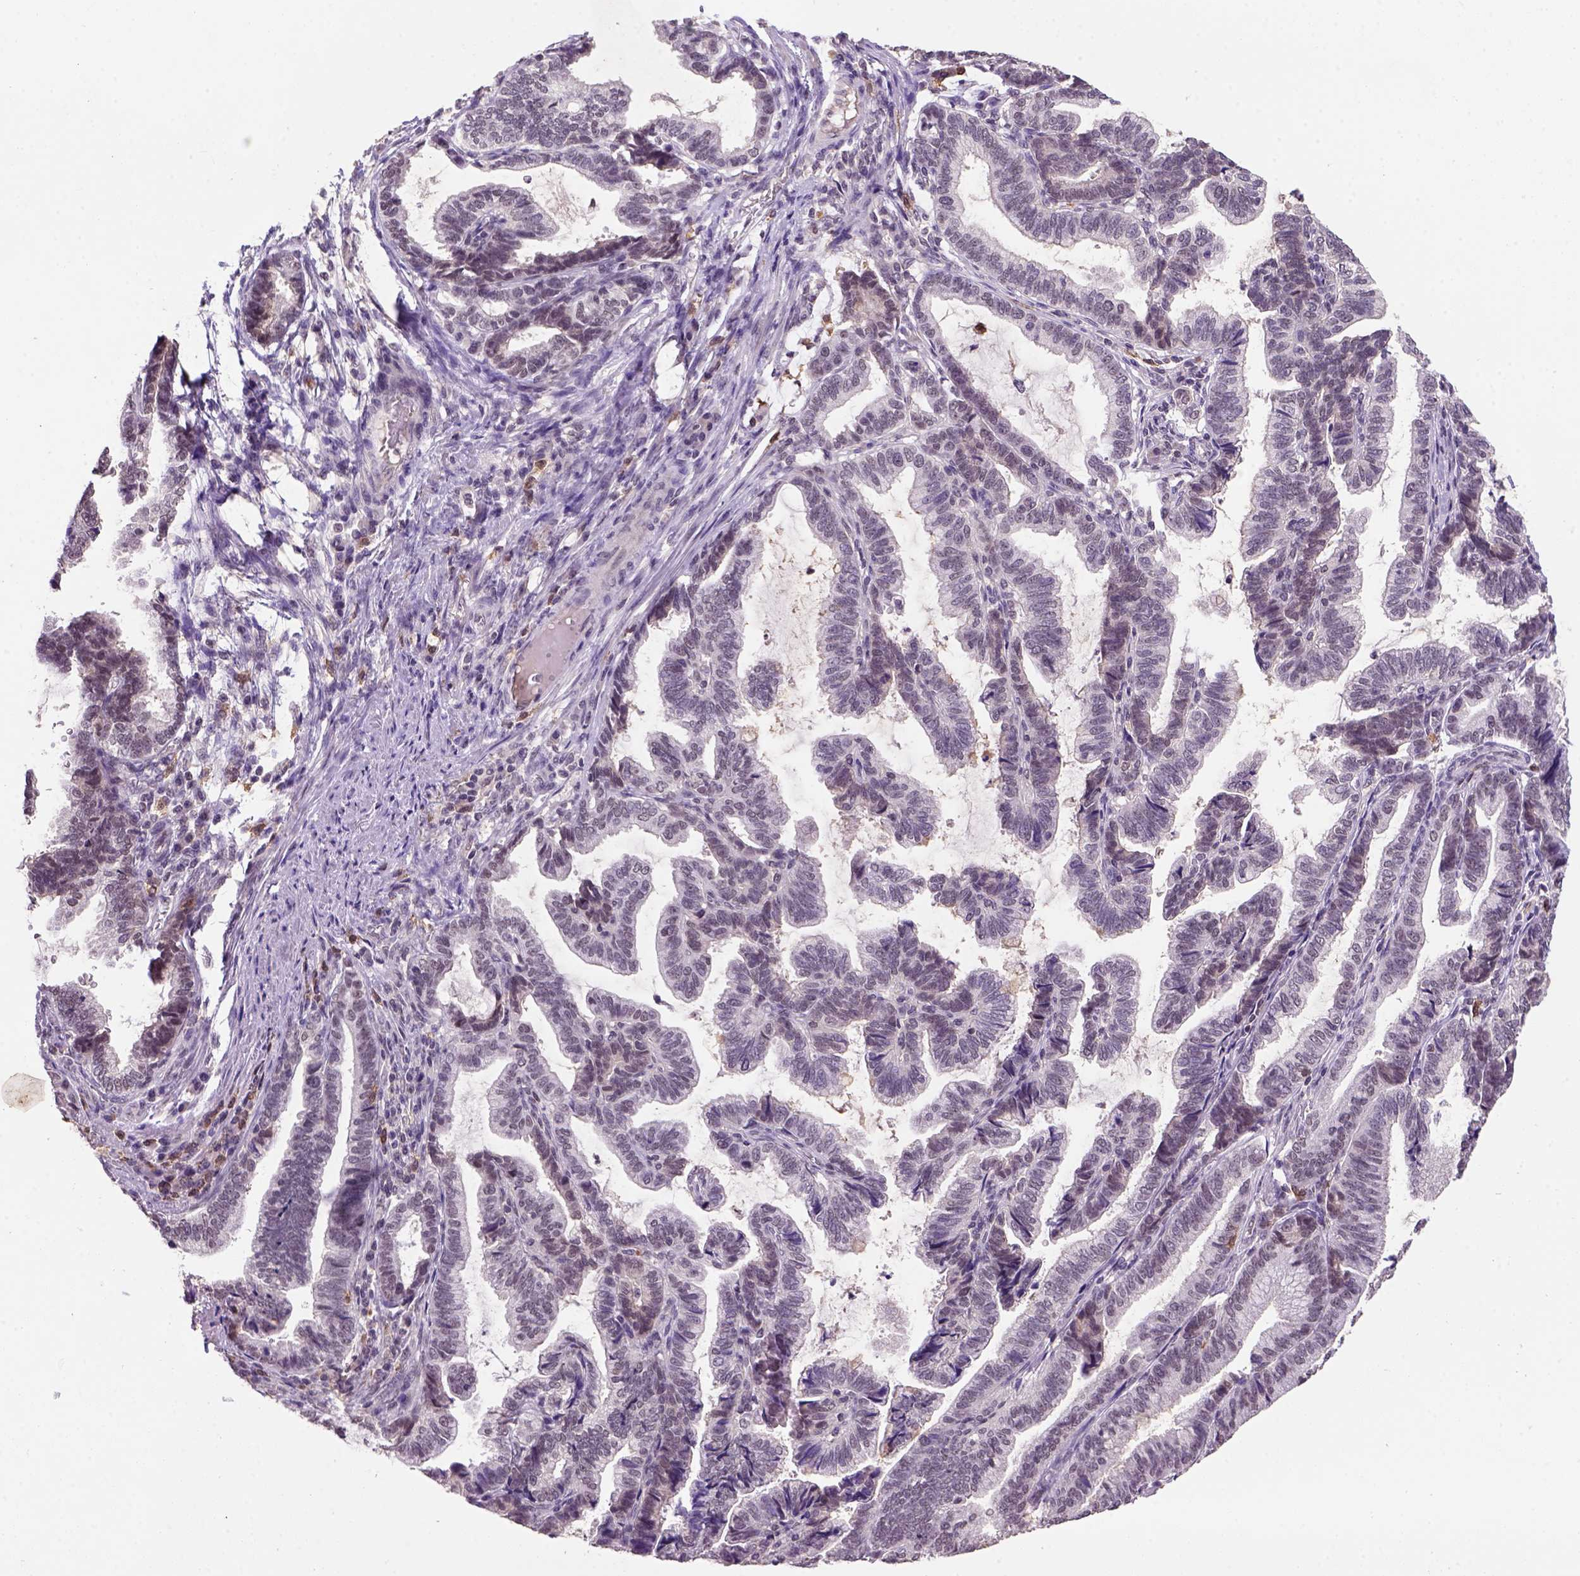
{"staining": {"intensity": "weak", "quantity": "25%-75%", "location": "nuclear"}, "tissue": "stomach cancer", "cell_type": "Tumor cells", "image_type": "cancer", "snomed": [{"axis": "morphology", "description": "Adenocarcinoma, NOS"}, {"axis": "topography", "description": "Stomach"}], "caption": "Stomach adenocarcinoma stained for a protein (brown) exhibits weak nuclear positive positivity in approximately 25%-75% of tumor cells.", "gene": "SCML4", "patient": {"sex": "male", "age": 83}}